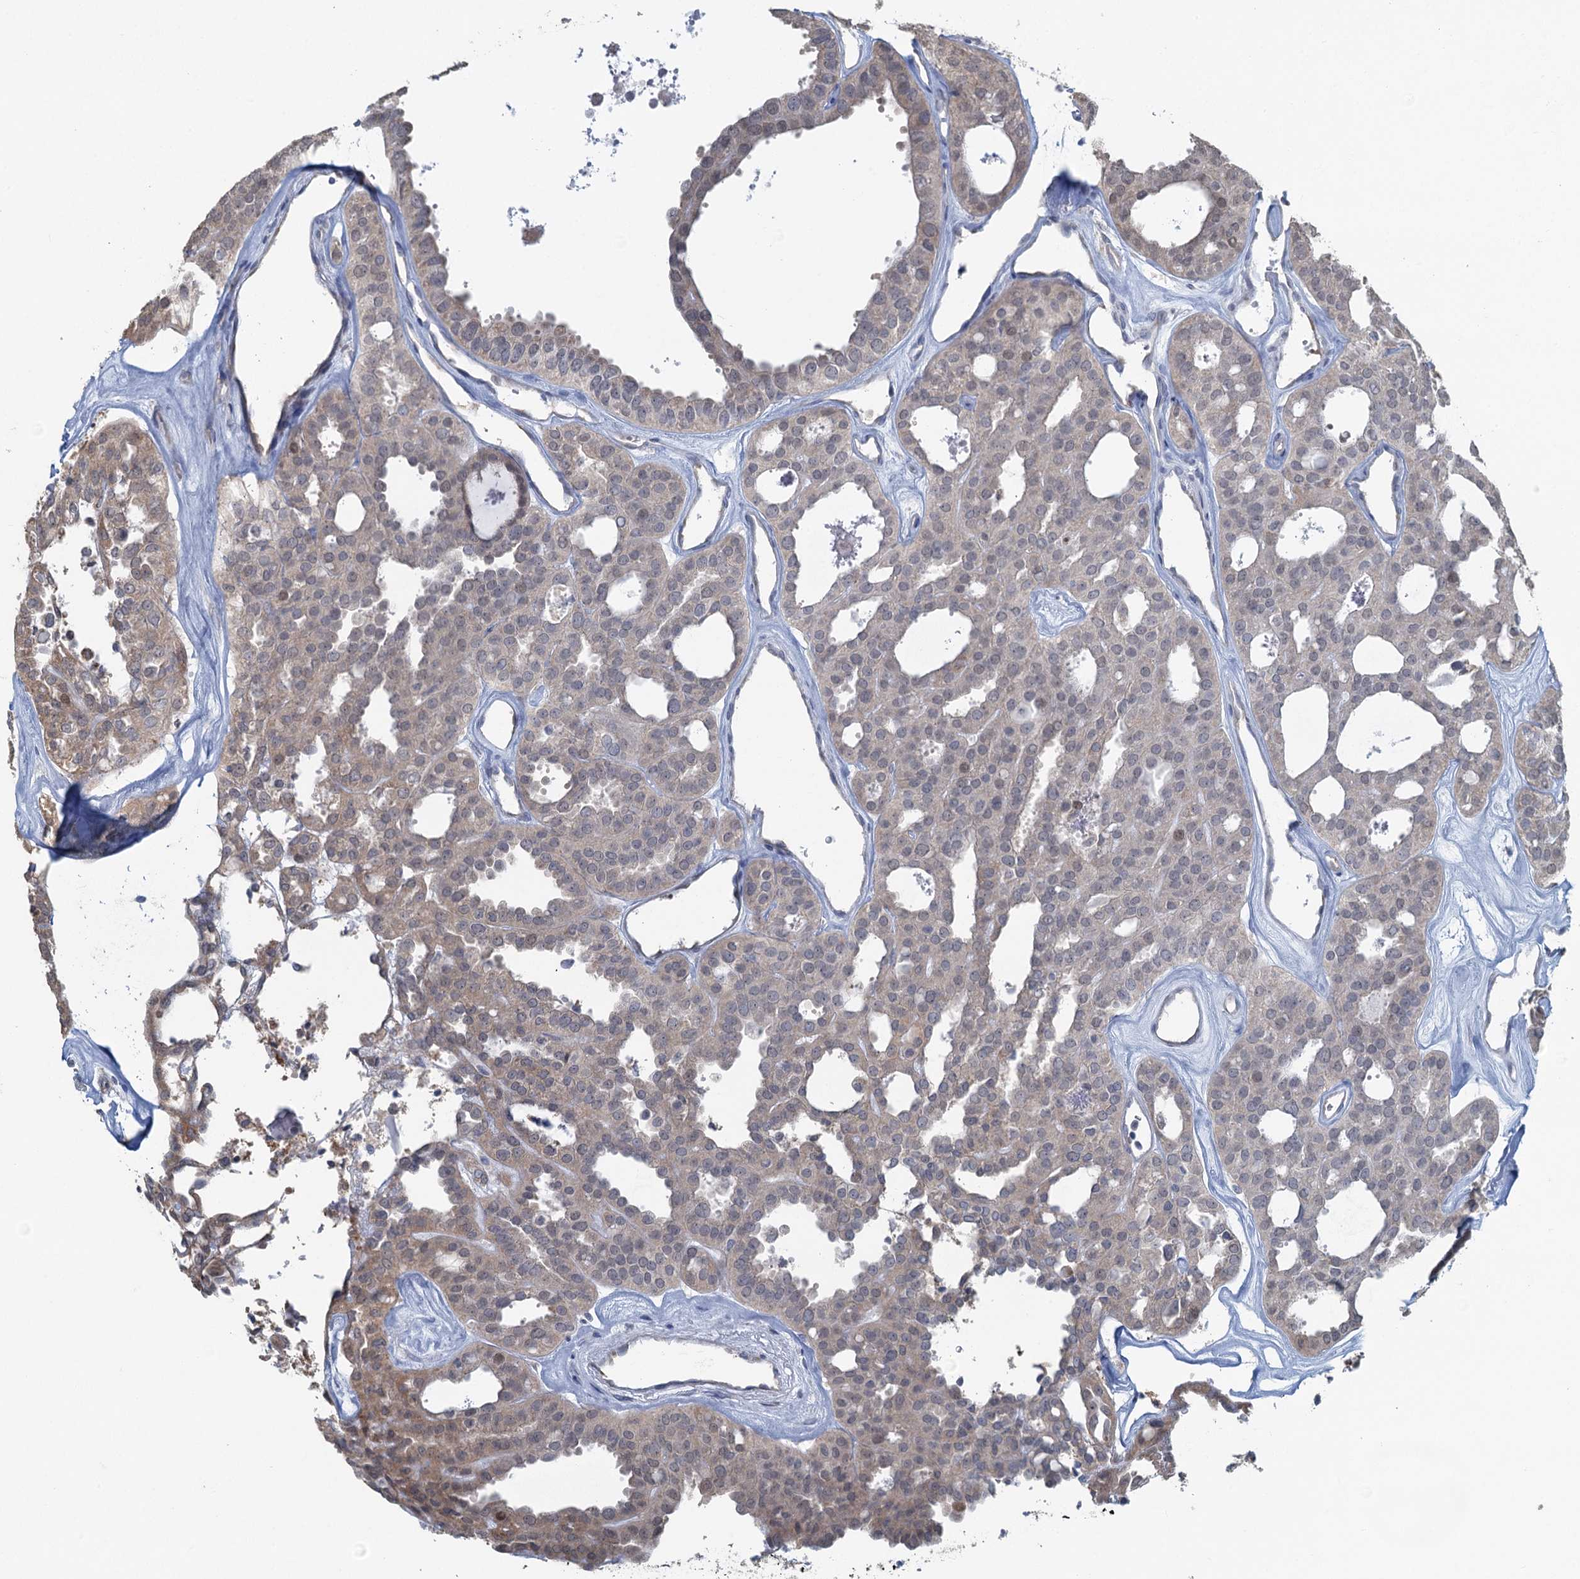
{"staining": {"intensity": "weak", "quantity": "25%-75%", "location": "cytoplasmic/membranous,nuclear"}, "tissue": "thyroid cancer", "cell_type": "Tumor cells", "image_type": "cancer", "snomed": [{"axis": "morphology", "description": "Follicular adenoma carcinoma, NOS"}, {"axis": "topography", "description": "Thyroid gland"}], "caption": "High-power microscopy captured an immunohistochemistry photomicrograph of thyroid cancer (follicular adenoma carcinoma), revealing weak cytoplasmic/membranous and nuclear positivity in approximately 25%-75% of tumor cells.", "gene": "TEX35", "patient": {"sex": "male", "age": 75}}